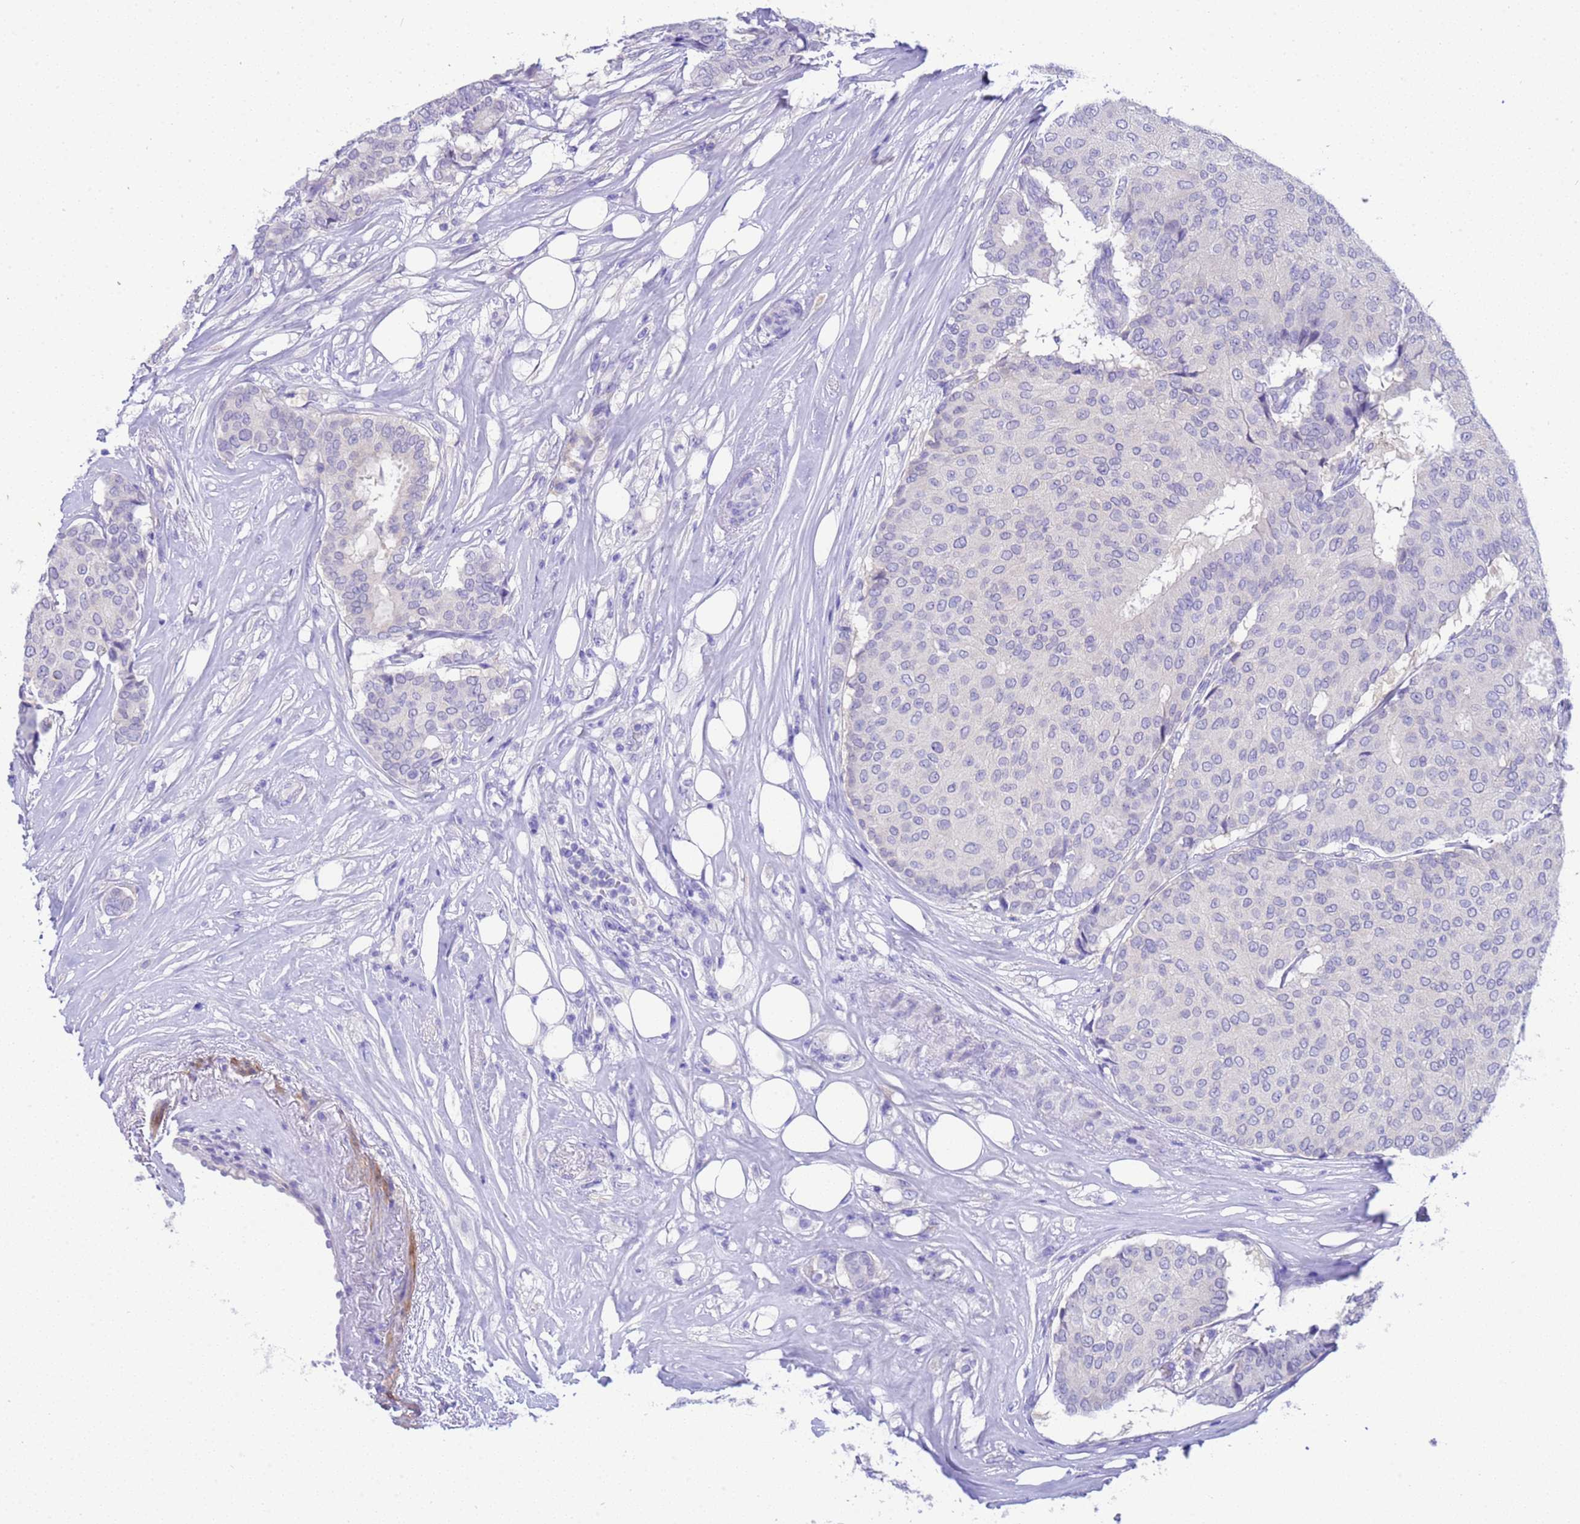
{"staining": {"intensity": "negative", "quantity": "none", "location": "none"}, "tissue": "breast cancer", "cell_type": "Tumor cells", "image_type": "cancer", "snomed": [{"axis": "morphology", "description": "Duct carcinoma"}, {"axis": "topography", "description": "Breast"}], "caption": "Tumor cells show no significant protein positivity in breast cancer.", "gene": "USP38", "patient": {"sex": "female", "age": 75}}